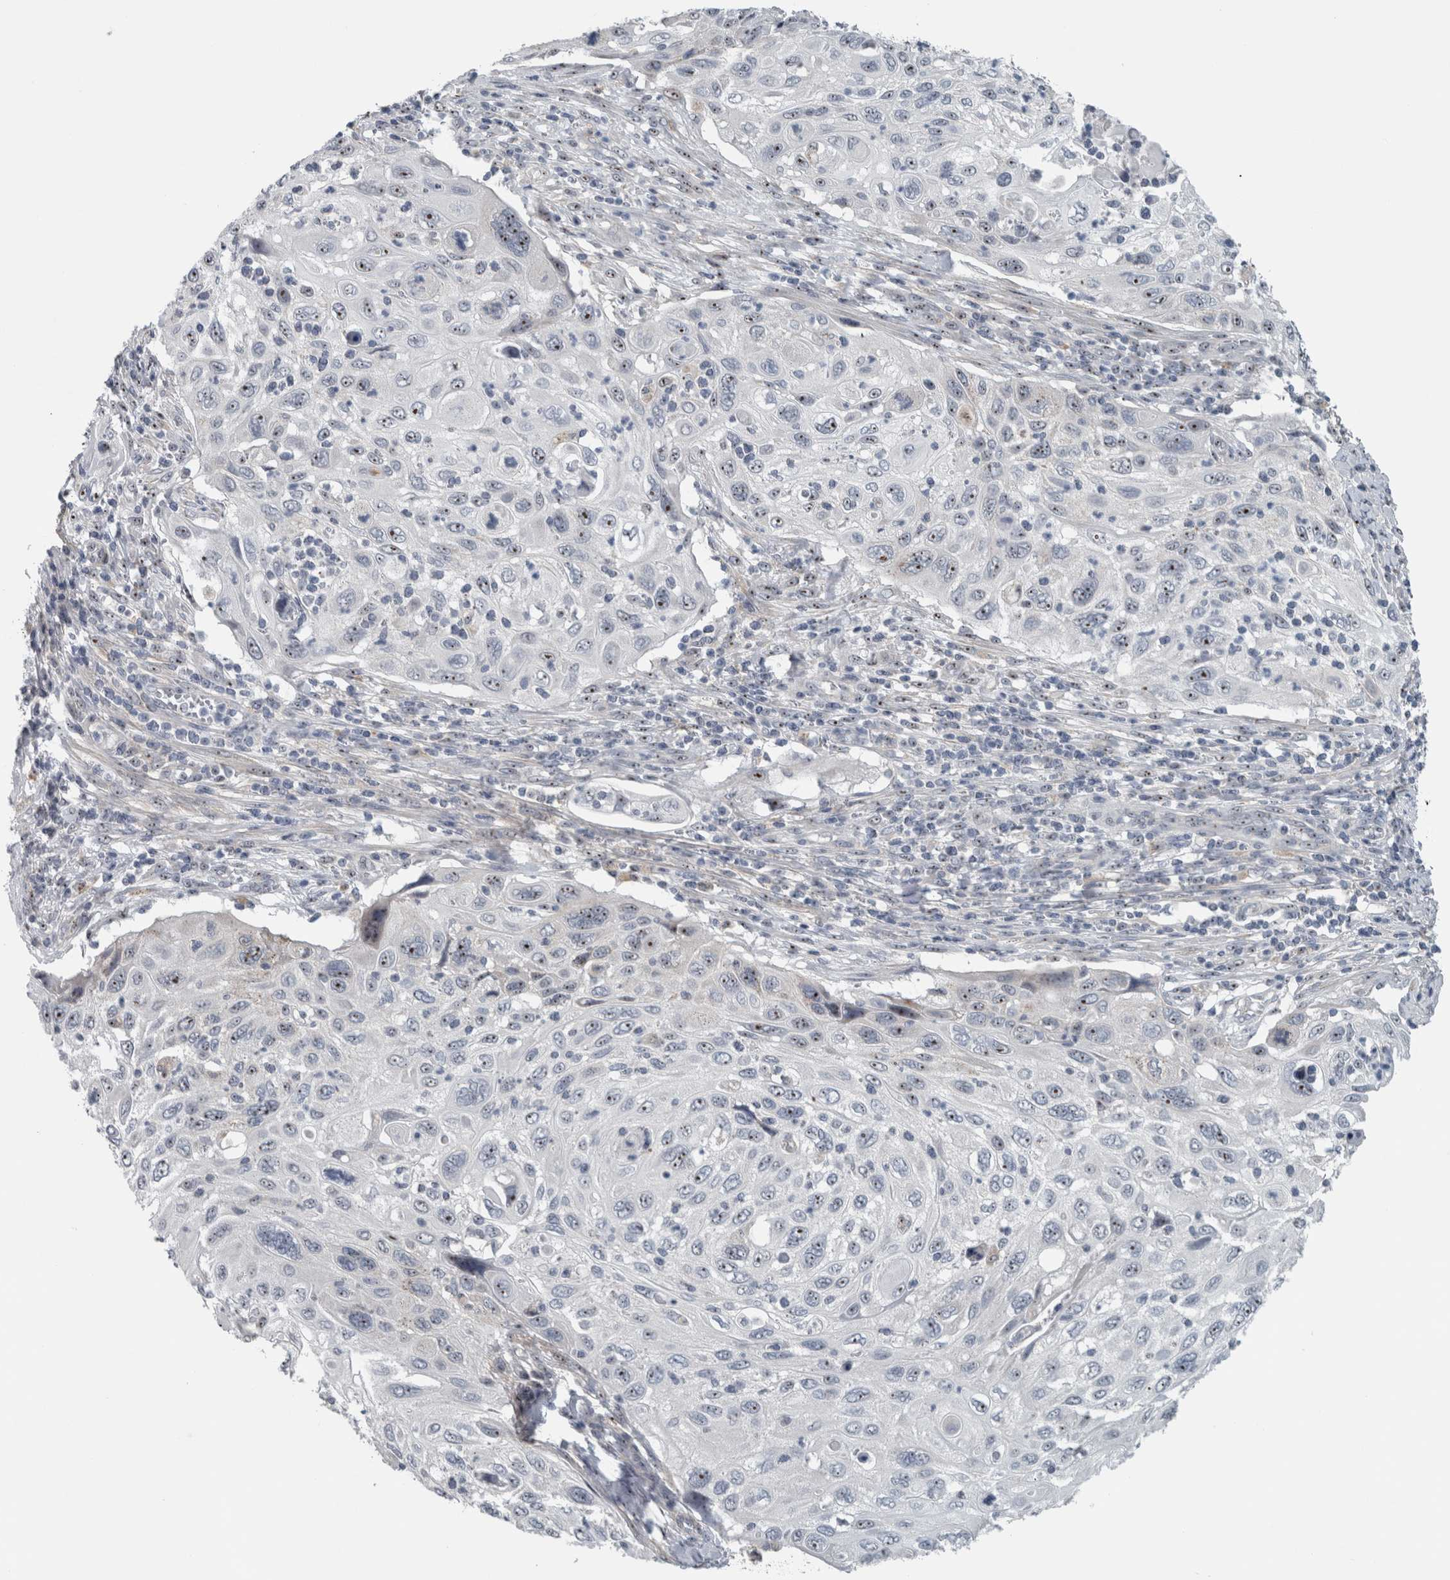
{"staining": {"intensity": "weak", "quantity": "<25%", "location": "nuclear"}, "tissue": "cervical cancer", "cell_type": "Tumor cells", "image_type": "cancer", "snomed": [{"axis": "morphology", "description": "Squamous cell carcinoma, NOS"}, {"axis": "topography", "description": "Cervix"}], "caption": "An immunohistochemistry image of cervical cancer is shown. There is no staining in tumor cells of cervical cancer.", "gene": "UTP6", "patient": {"sex": "female", "age": 70}}